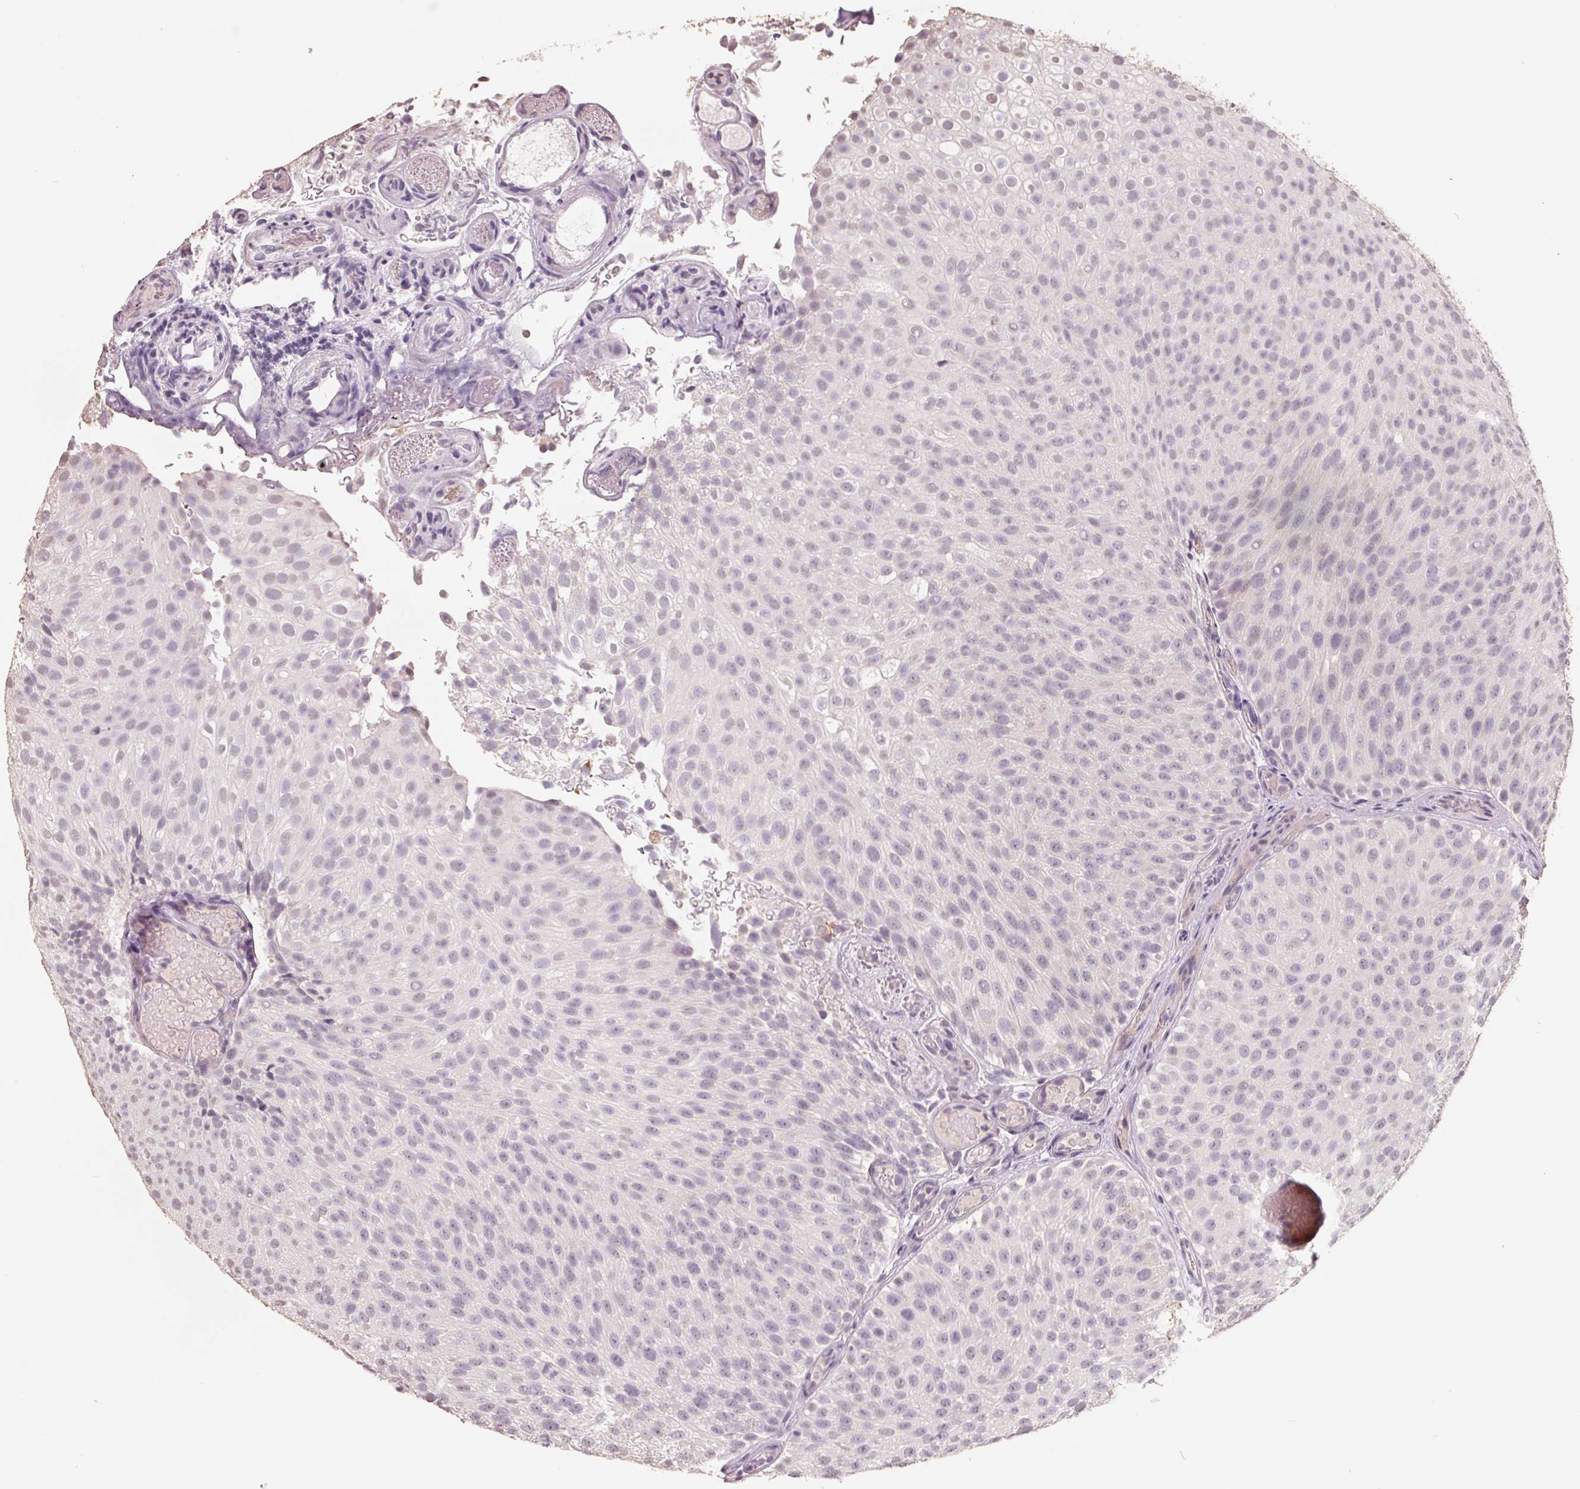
{"staining": {"intensity": "weak", "quantity": "25%-75%", "location": "nuclear"}, "tissue": "urothelial cancer", "cell_type": "Tumor cells", "image_type": "cancer", "snomed": [{"axis": "morphology", "description": "Urothelial carcinoma, Low grade"}, {"axis": "topography", "description": "Urinary bladder"}], "caption": "Urothelial carcinoma (low-grade) stained for a protein (brown) reveals weak nuclear positive expression in approximately 25%-75% of tumor cells.", "gene": "FTCD", "patient": {"sex": "male", "age": 78}}